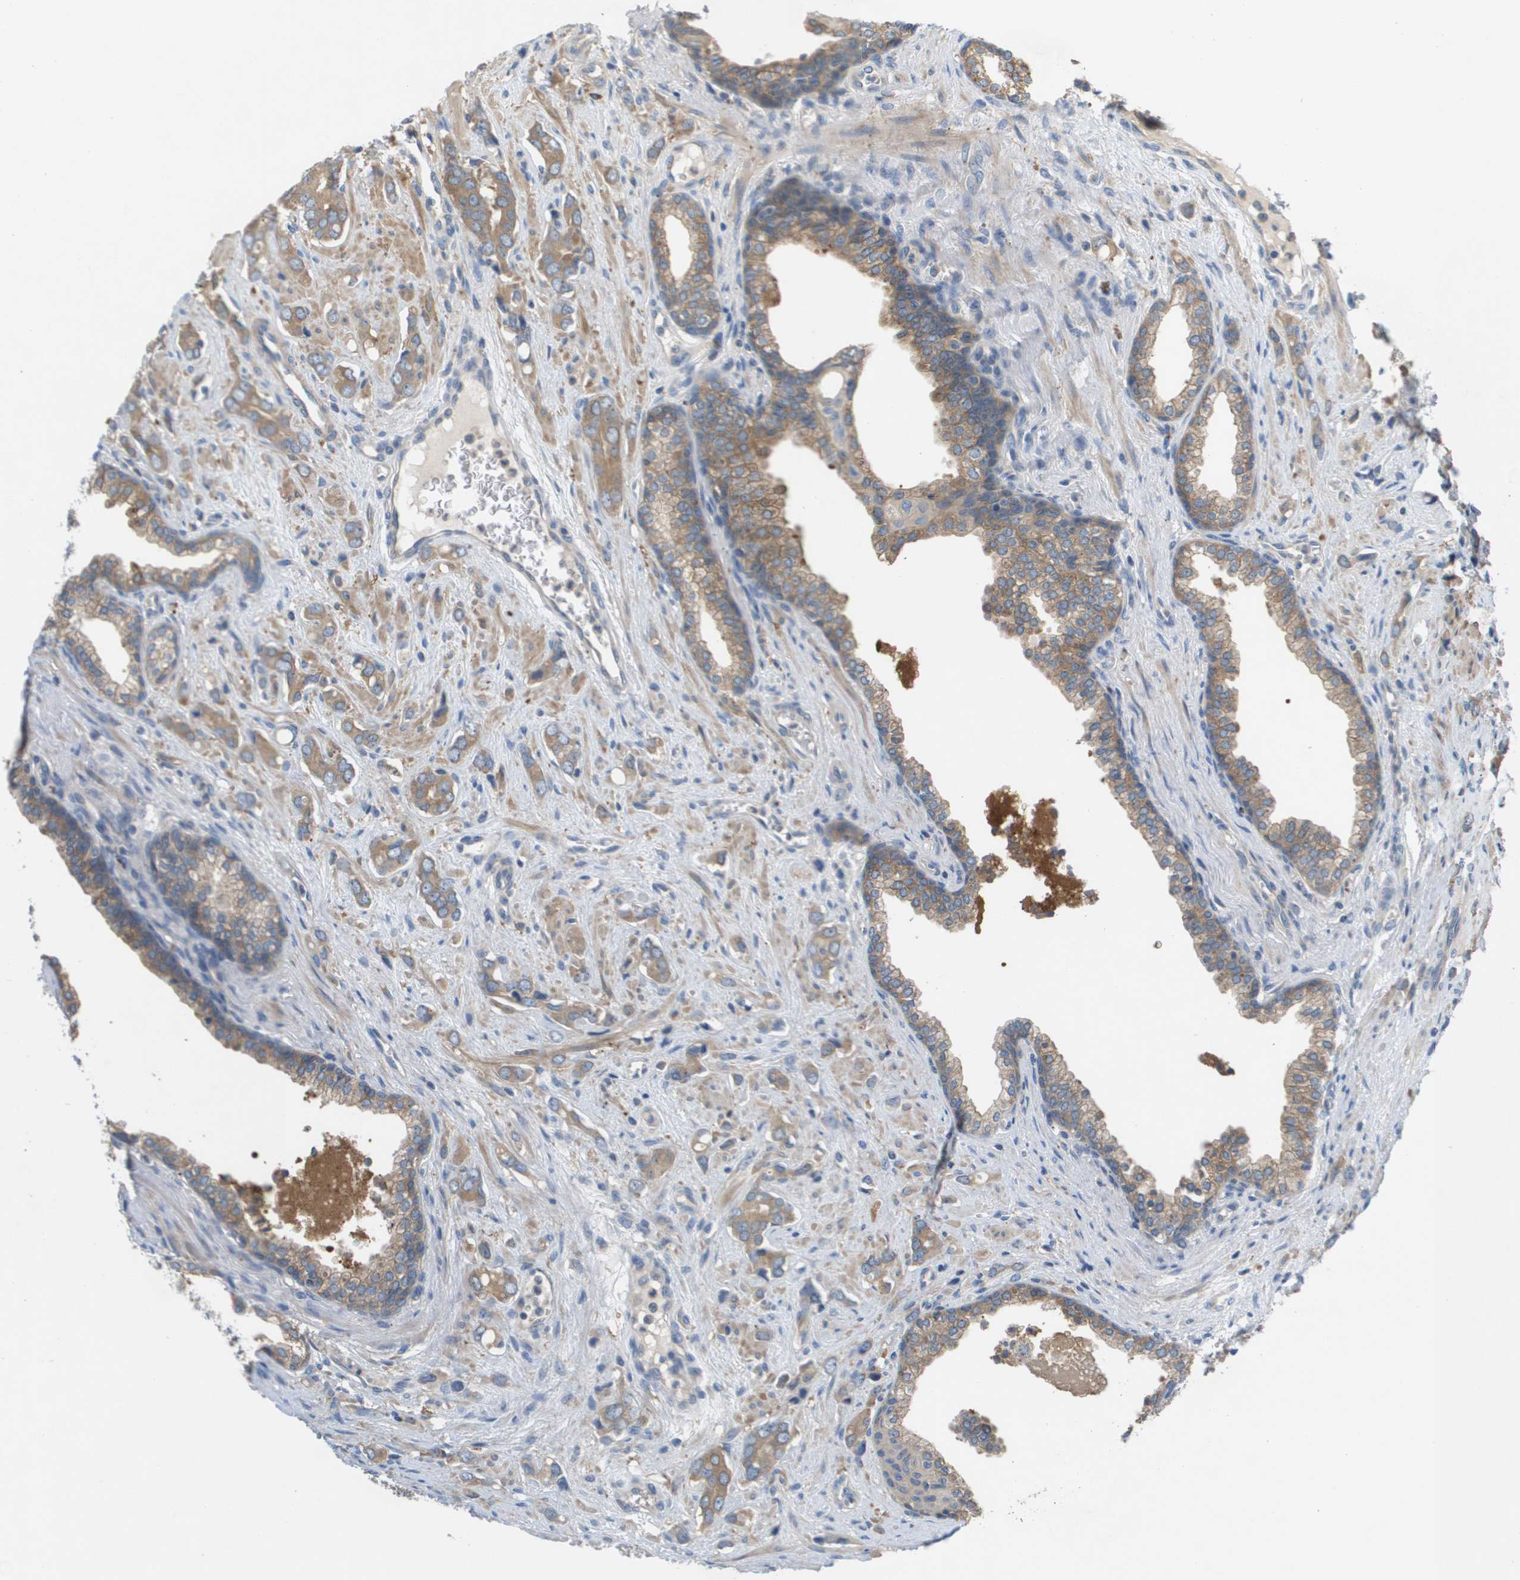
{"staining": {"intensity": "moderate", "quantity": ">75%", "location": "cytoplasmic/membranous"}, "tissue": "prostate cancer", "cell_type": "Tumor cells", "image_type": "cancer", "snomed": [{"axis": "morphology", "description": "Adenocarcinoma, High grade"}, {"axis": "topography", "description": "Prostate"}], "caption": "Immunohistochemical staining of adenocarcinoma (high-grade) (prostate) shows medium levels of moderate cytoplasmic/membranous protein expression in about >75% of tumor cells.", "gene": "UBA5", "patient": {"sex": "male", "age": 52}}